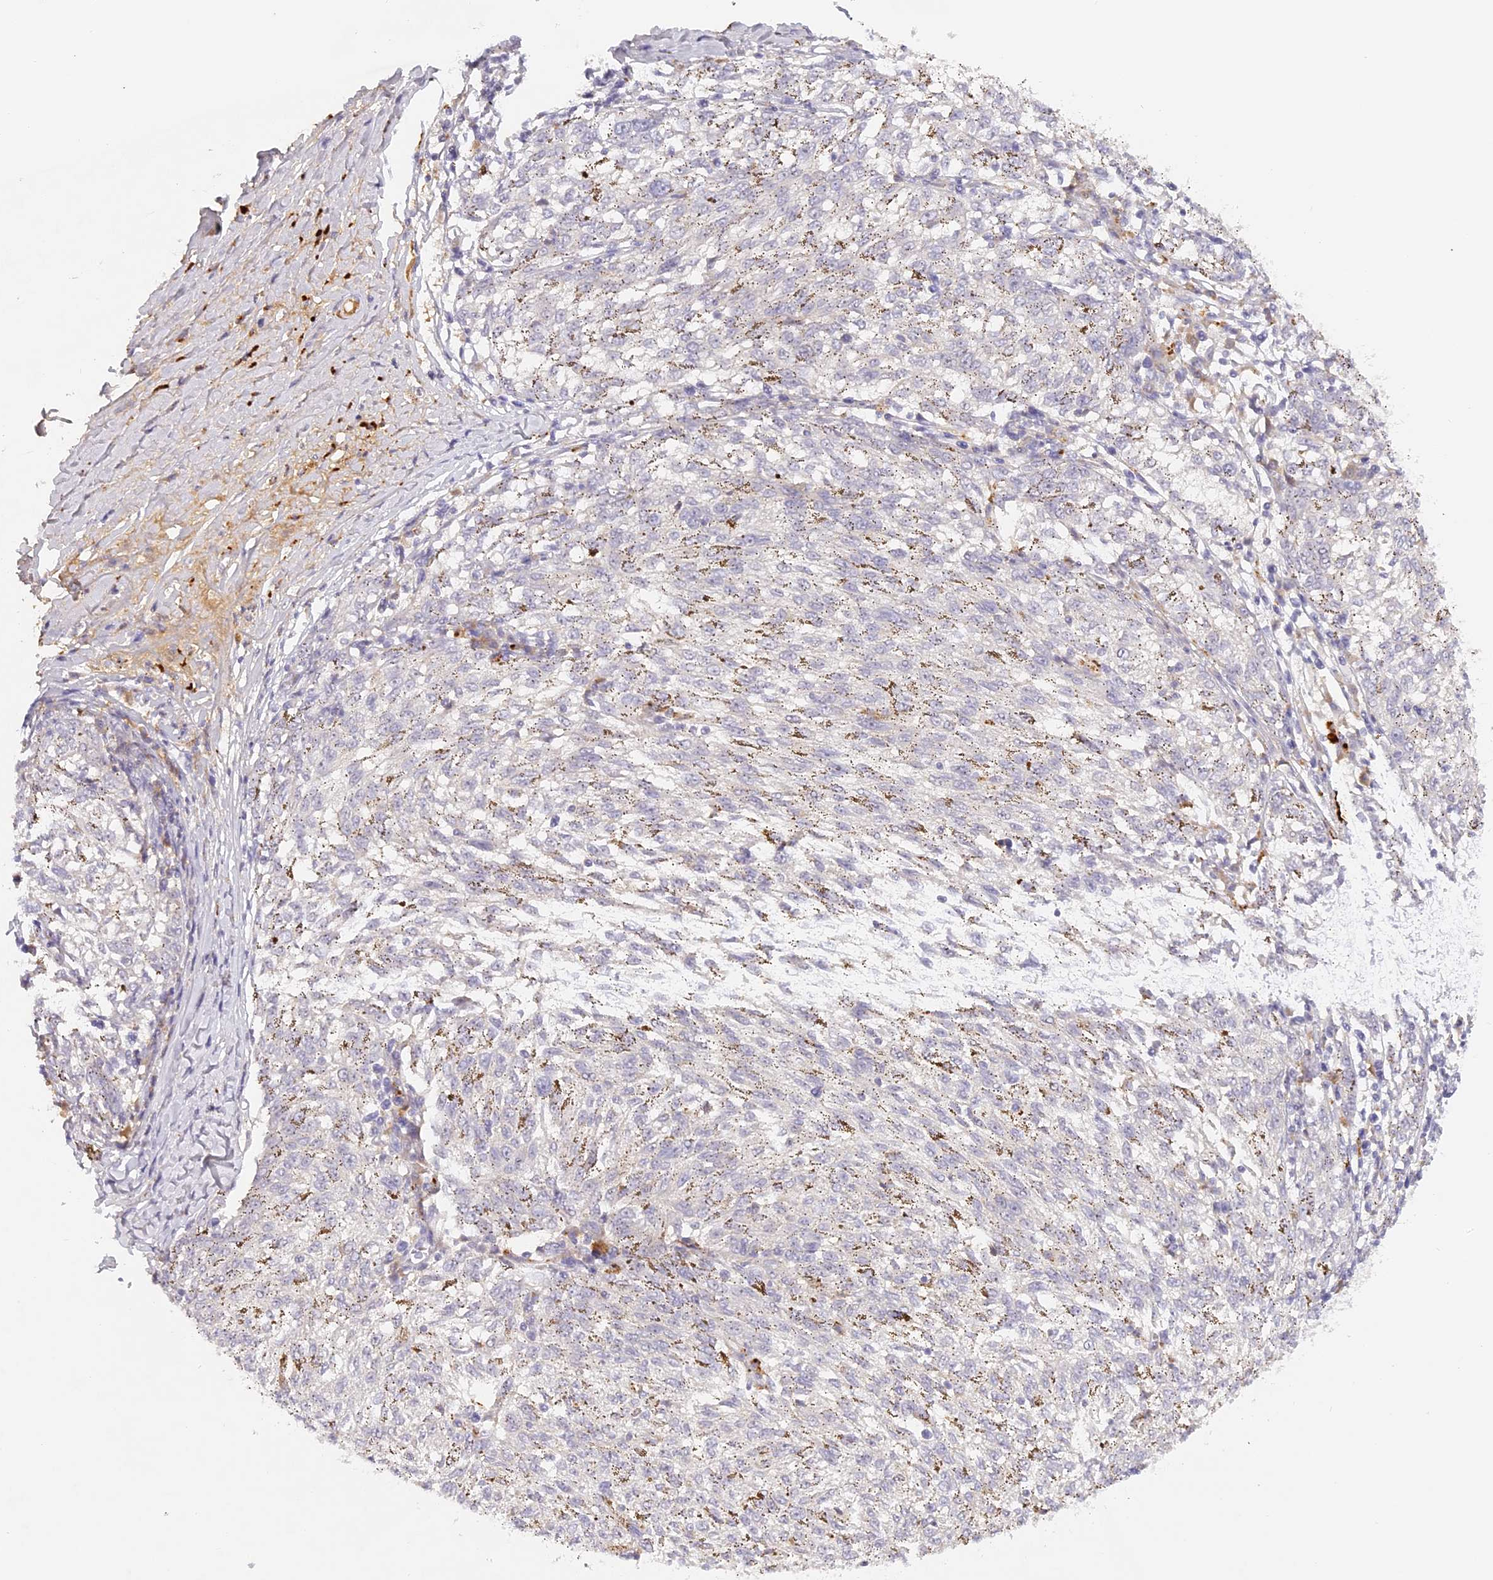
{"staining": {"intensity": "negative", "quantity": "none", "location": "none"}, "tissue": "melanoma", "cell_type": "Tumor cells", "image_type": "cancer", "snomed": [{"axis": "morphology", "description": "Malignant melanoma, NOS"}, {"axis": "topography", "description": "Skin"}], "caption": "The micrograph displays no staining of tumor cells in melanoma. (DAB immunohistochemistry with hematoxylin counter stain).", "gene": "ELL3", "patient": {"sex": "female", "age": 72}}